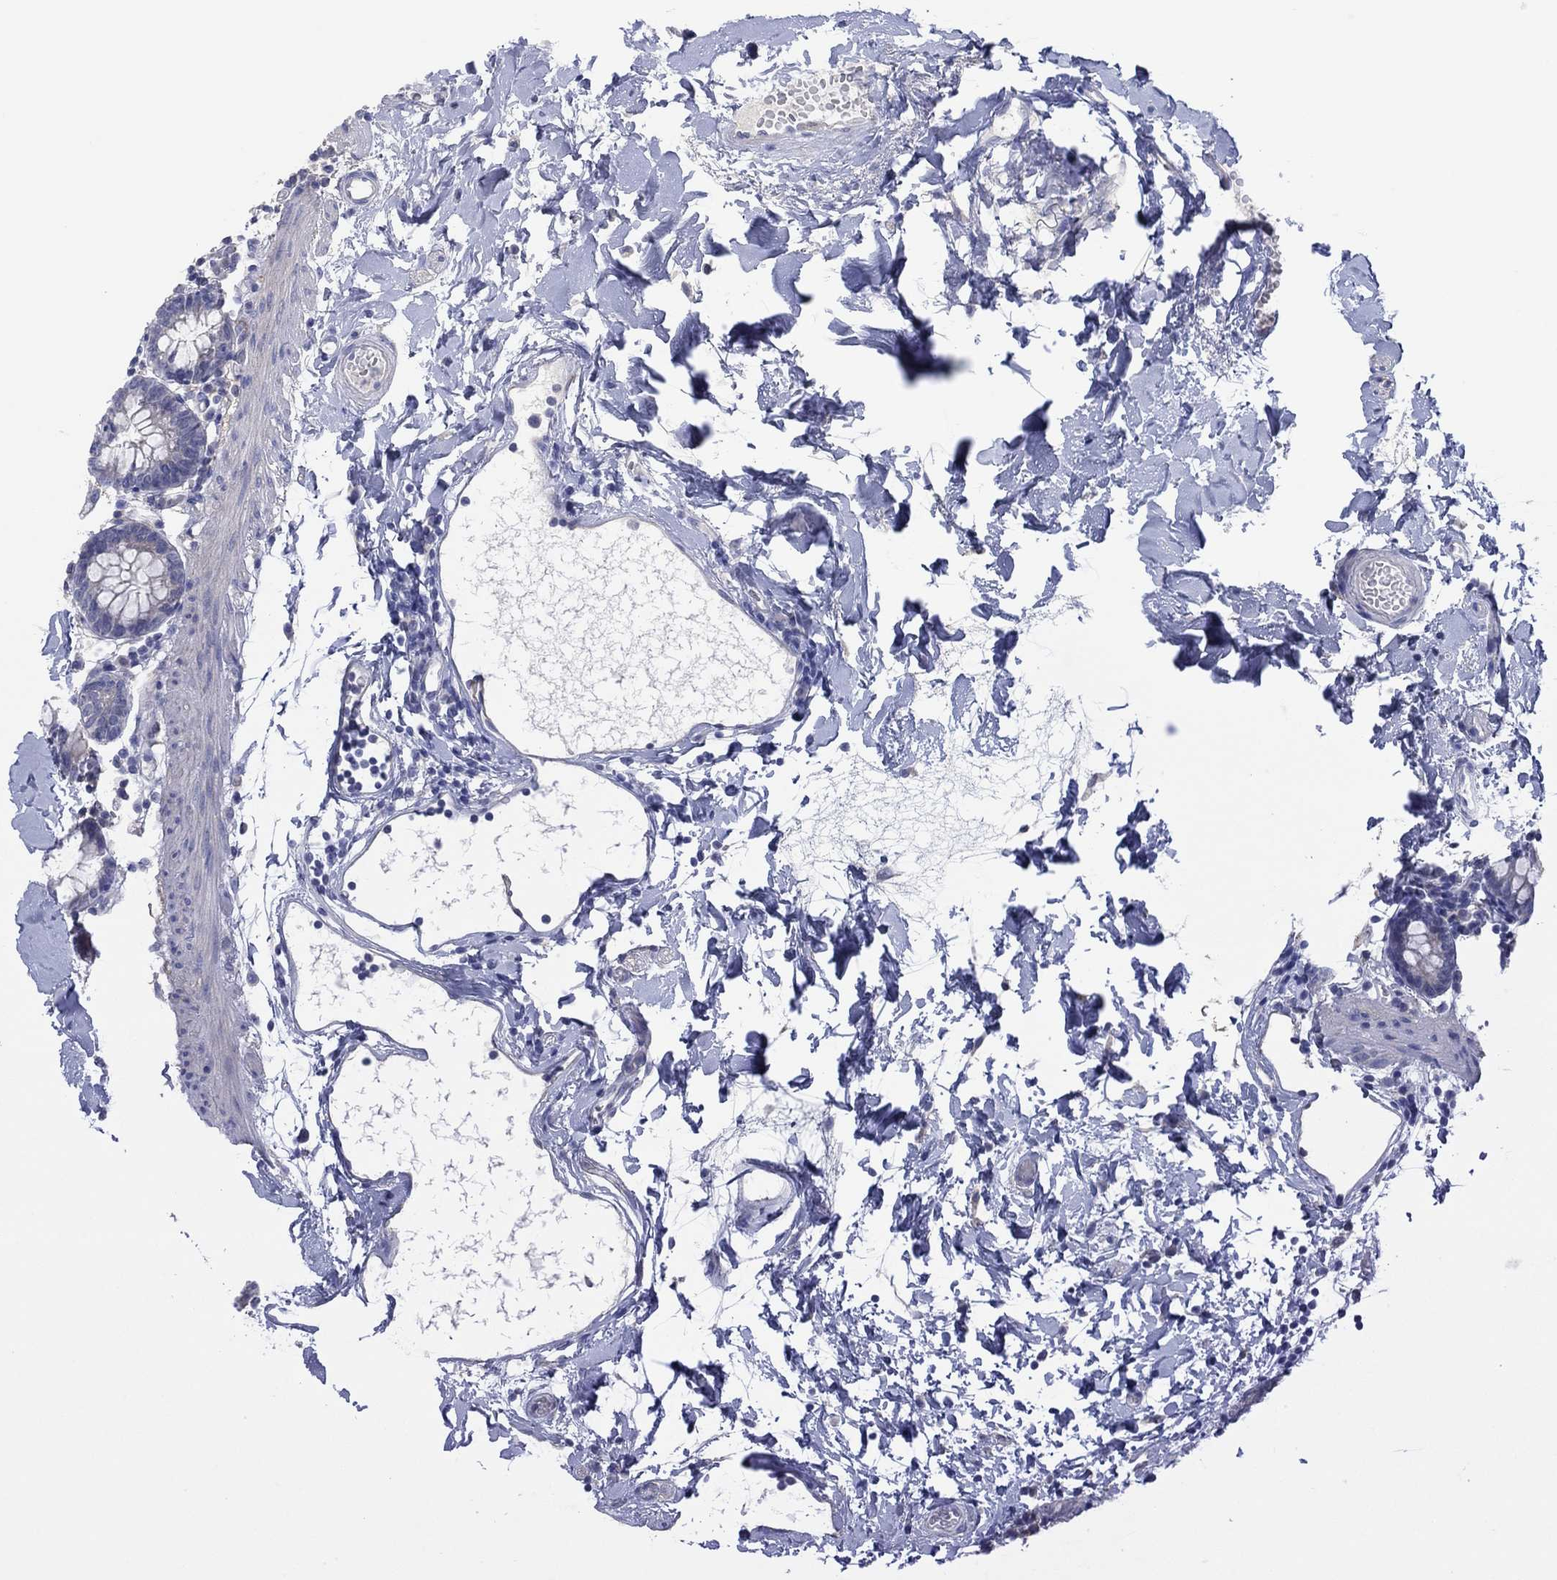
{"staining": {"intensity": "strong", "quantity": "<25%", "location": "cytoplasmic/membranous"}, "tissue": "small intestine", "cell_type": "Glandular cells", "image_type": "normal", "snomed": [{"axis": "morphology", "description": "Normal tissue, NOS"}, {"axis": "topography", "description": "Small intestine"}], "caption": "IHC of benign small intestine shows medium levels of strong cytoplasmic/membranous staining in approximately <25% of glandular cells. The staining was performed using DAB (3,3'-diaminobenzidine) to visualize the protein expression in brown, while the nuclei were stained in blue with hematoxylin (Magnification: 20x).", "gene": "CYP2B6", "patient": {"sex": "female", "age": 90}}